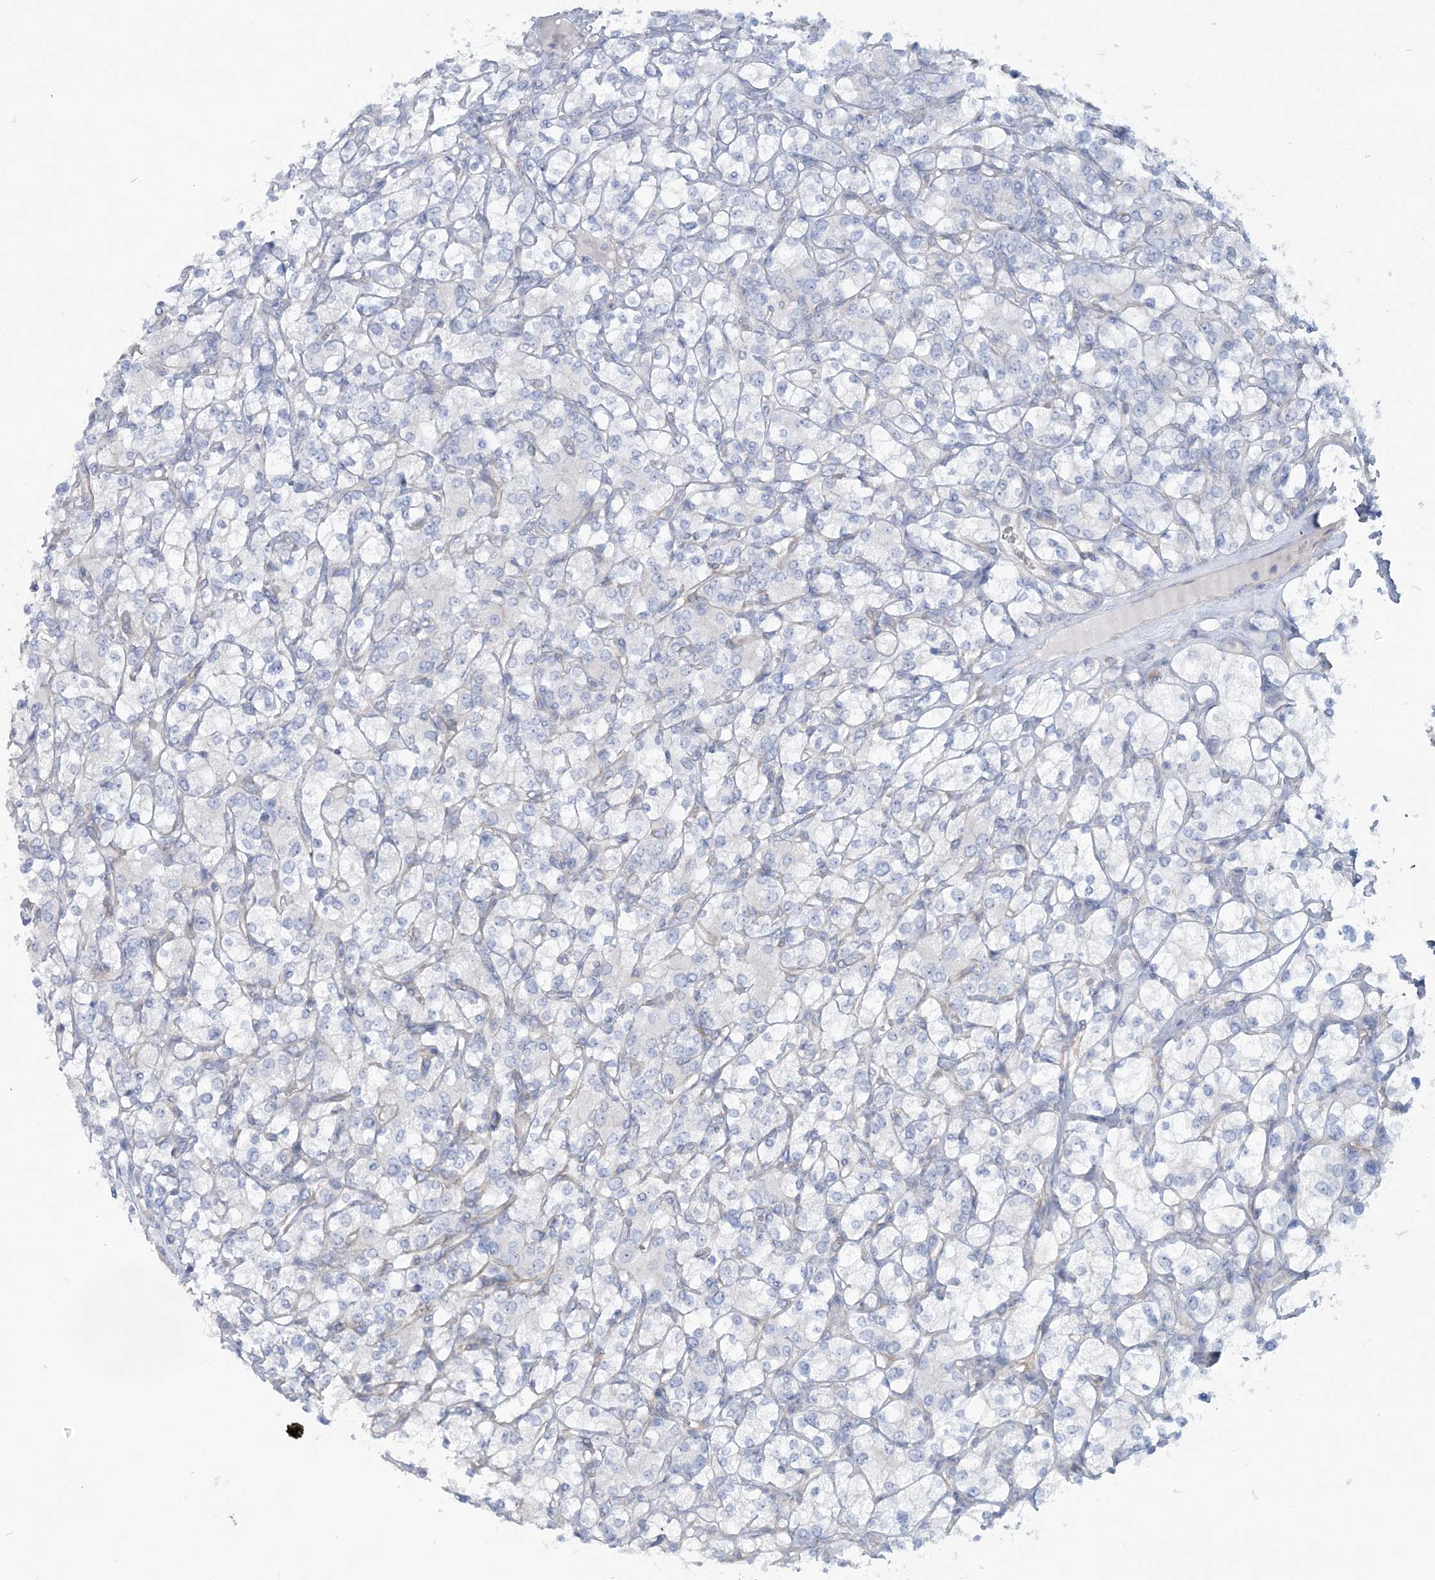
{"staining": {"intensity": "negative", "quantity": "none", "location": "none"}, "tissue": "renal cancer", "cell_type": "Tumor cells", "image_type": "cancer", "snomed": [{"axis": "morphology", "description": "Adenocarcinoma, NOS"}, {"axis": "topography", "description": "Kidney"}], "caption": "Immunohistochemistry (IHC) micrograph of human renal cancer stained for a protein (brown), which displays no positivity in tumor cells.", "gene": "ADGB", "patient": {"sex": "male", "age": 77}}